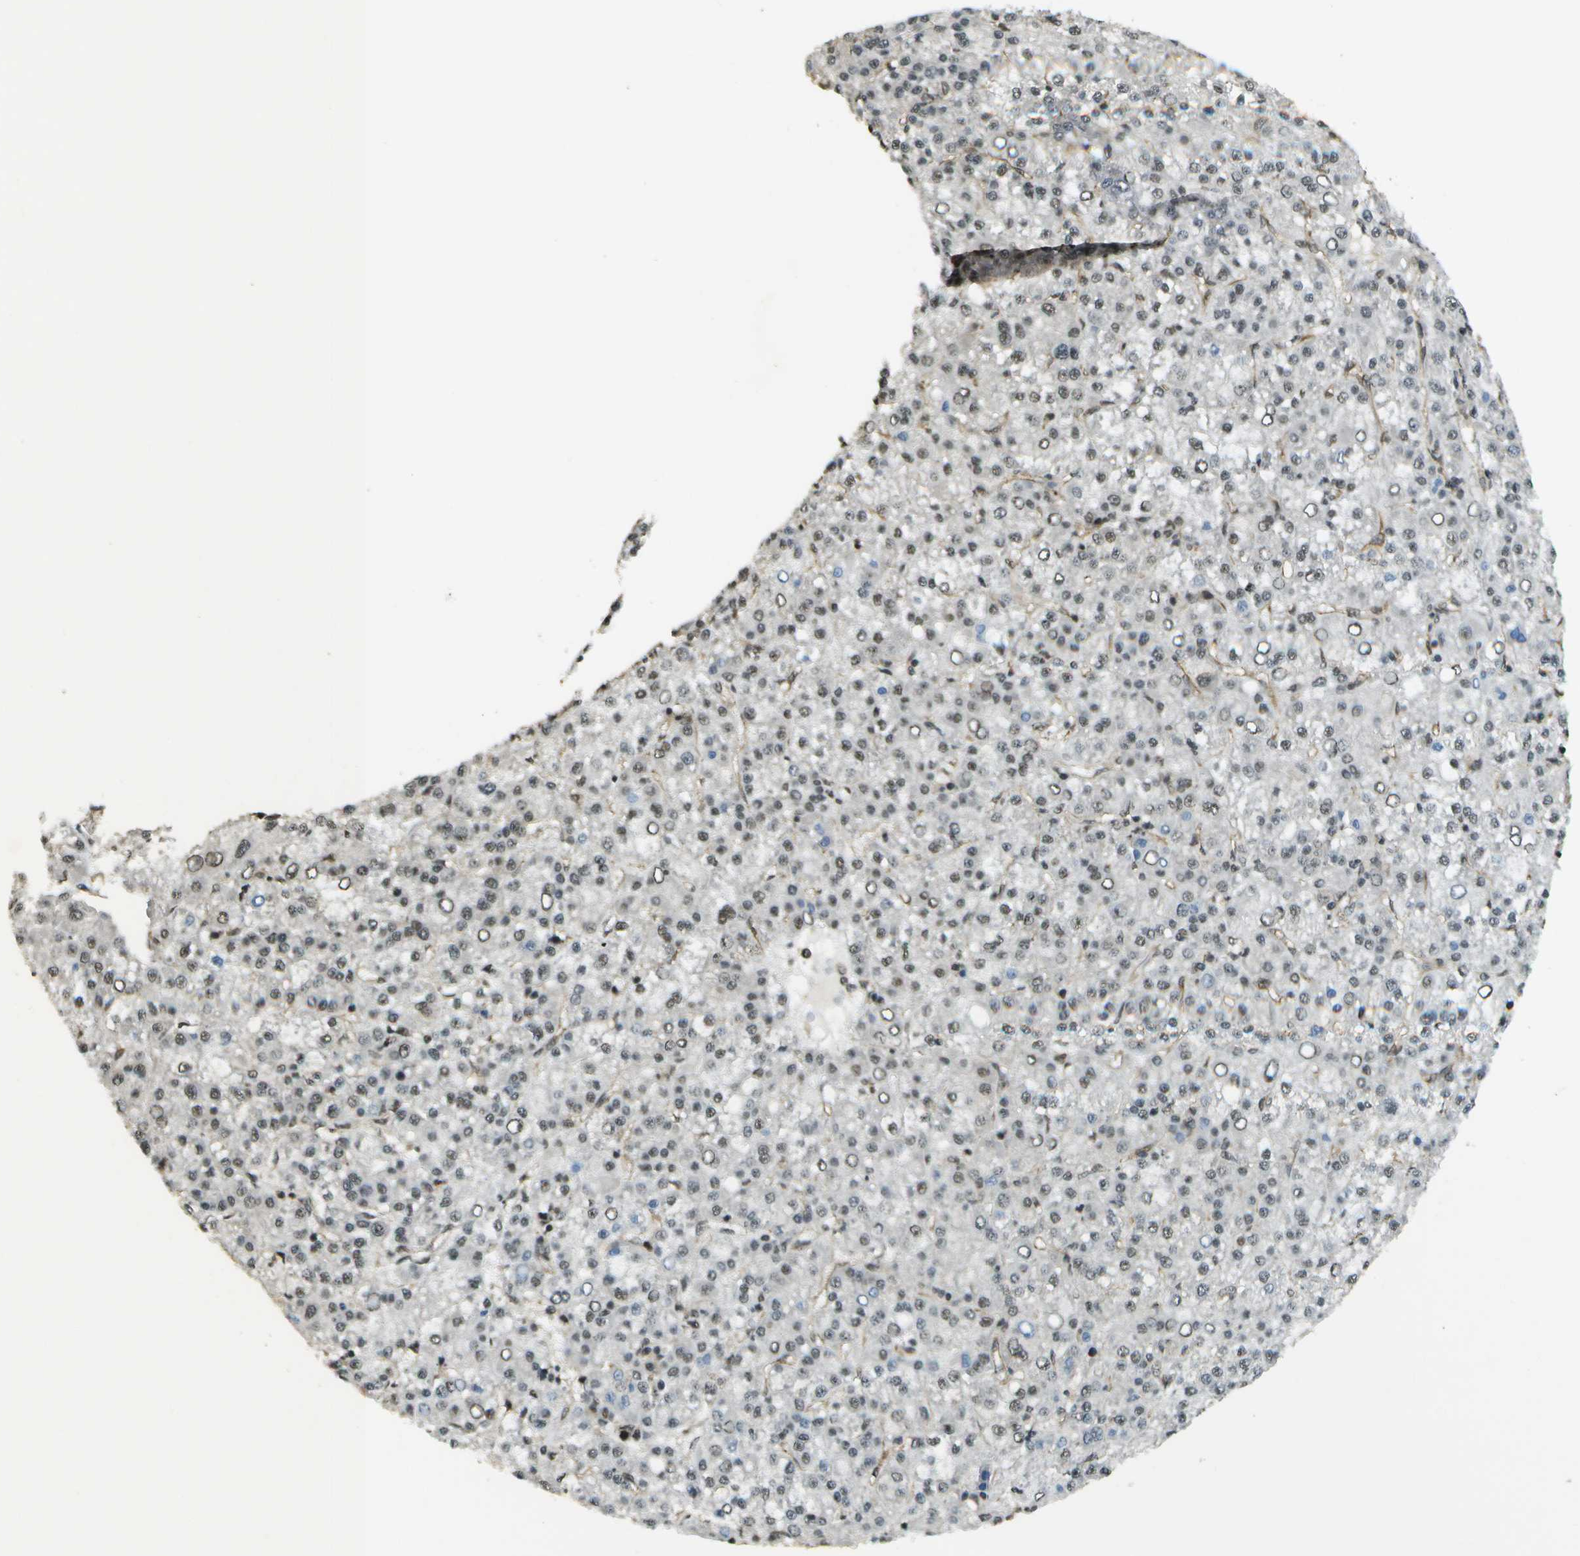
{"staining": {"intensity": "moderate", "quantity": ">75%", "location": "nuclear"}, "tissue": "liver cancer", "cell_type": "Tumor cells", "image_type": "cancer", "snomed": [{"axis": "morphology", "description": "Carcinoma, Hepatocellular, NOS"}, {"axis": "topography", "description": "Liver"}], "caption": "Hepatocellular carcinoma (liver) stained with a brown dye displays moderate nuclear positive expression in approximately >75% of tumor cells.", "gene": "KAT5", "patient": {"sex": "female", "age": 58}}